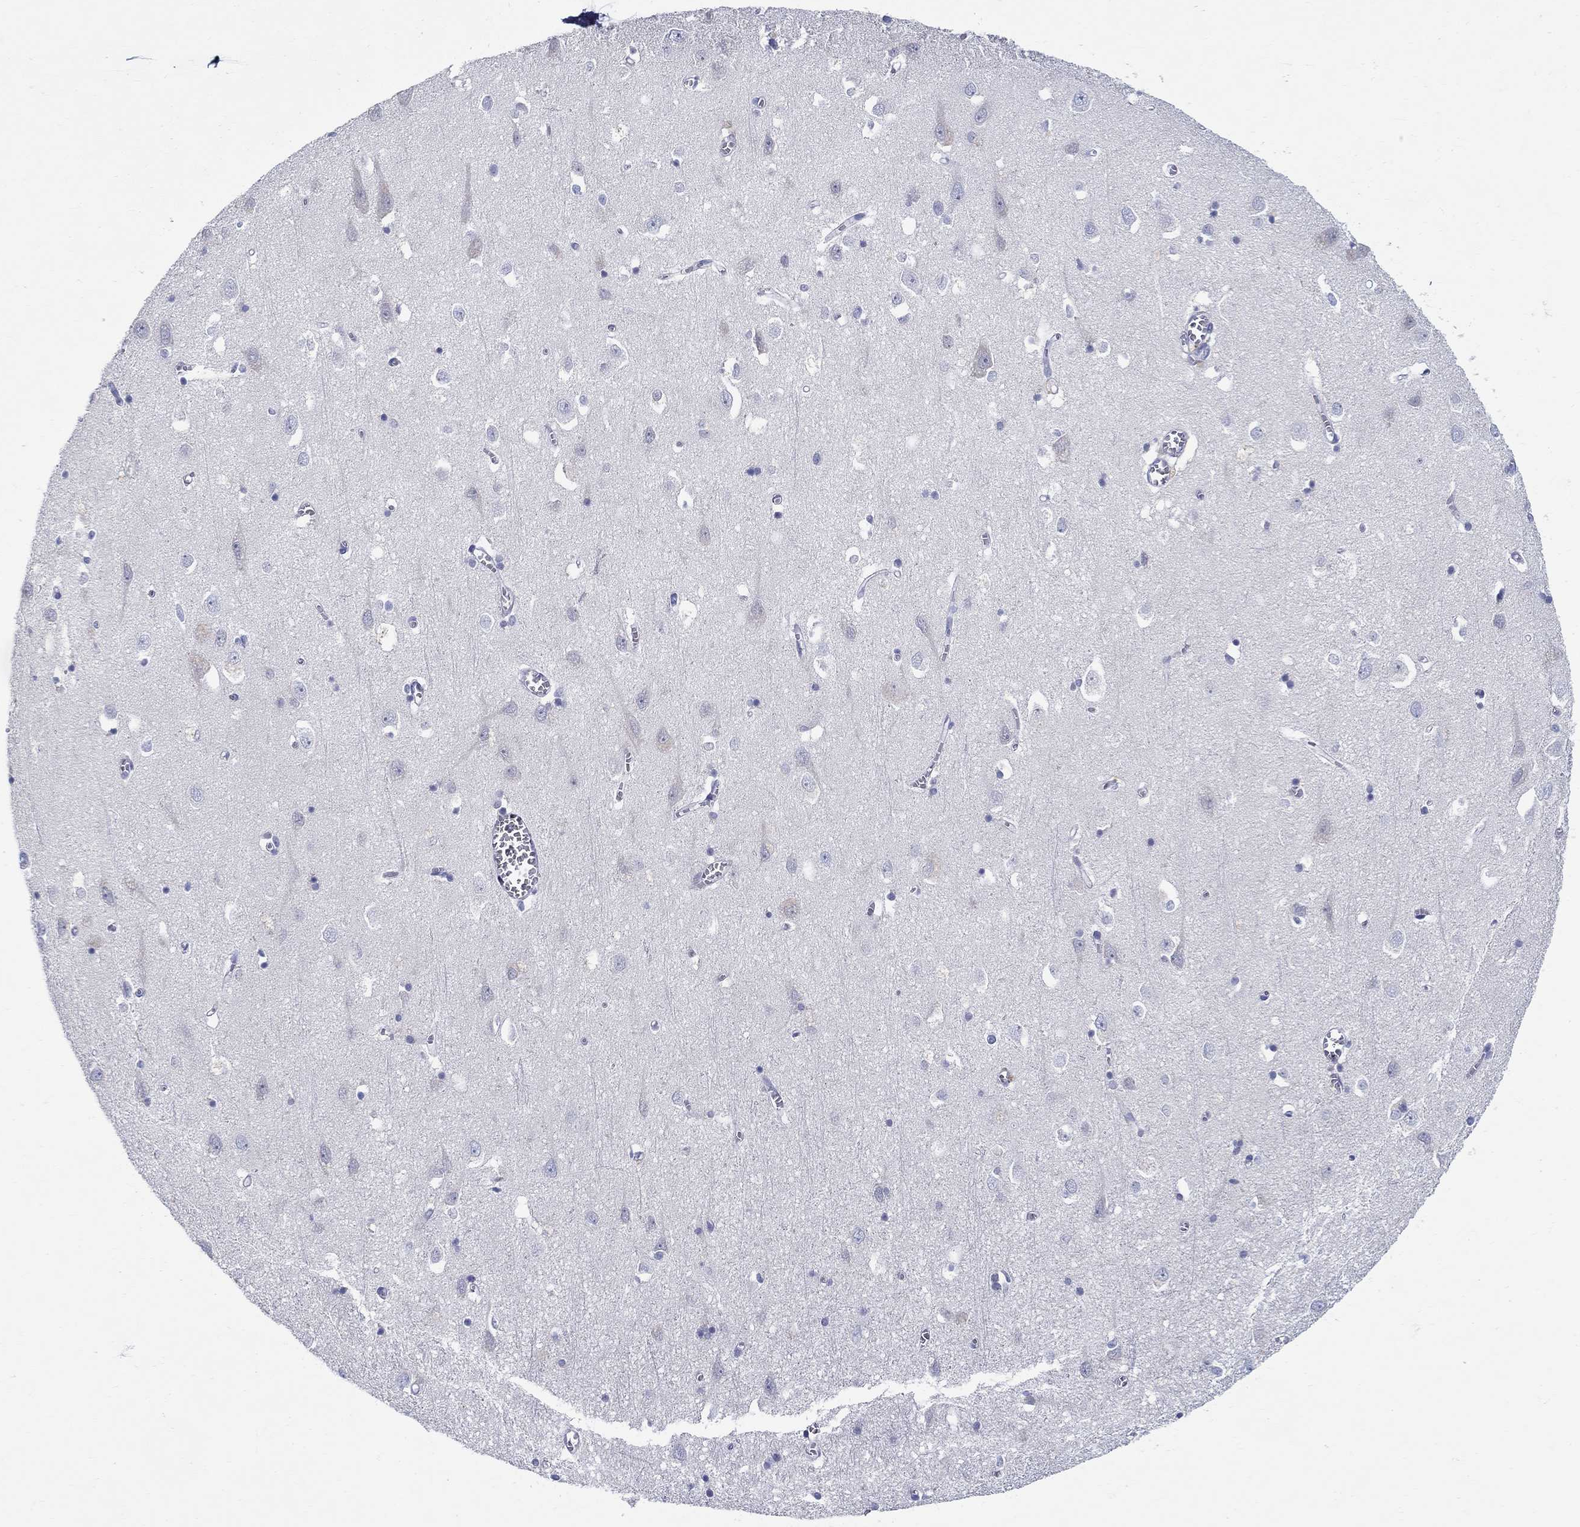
{"staining": {"intensity": "negative", "quantity": "none", "location": "none"}, "tissue": "cerebral cortex", "cell_type": "Endothelial cells", "image_type": "normal", "snomed": [{"axis": "morphology", "description": "Normal tissue, NOS"}, {"axis": "topography", "description": "Cerebral cortex"}], "caption": "An immunohistochemistry photomicrograph of unremarkable cerebral cortex is shown. There is no staining in endothelial cells of cerebral cortex. The staining is performed using DAB (3,3'-diaminobenzidine) brown chromogen with nuclei counter-stained in using hematoxylin.", "gene": "CRYGA", "patient": {"sex": "male", "age": 70}}